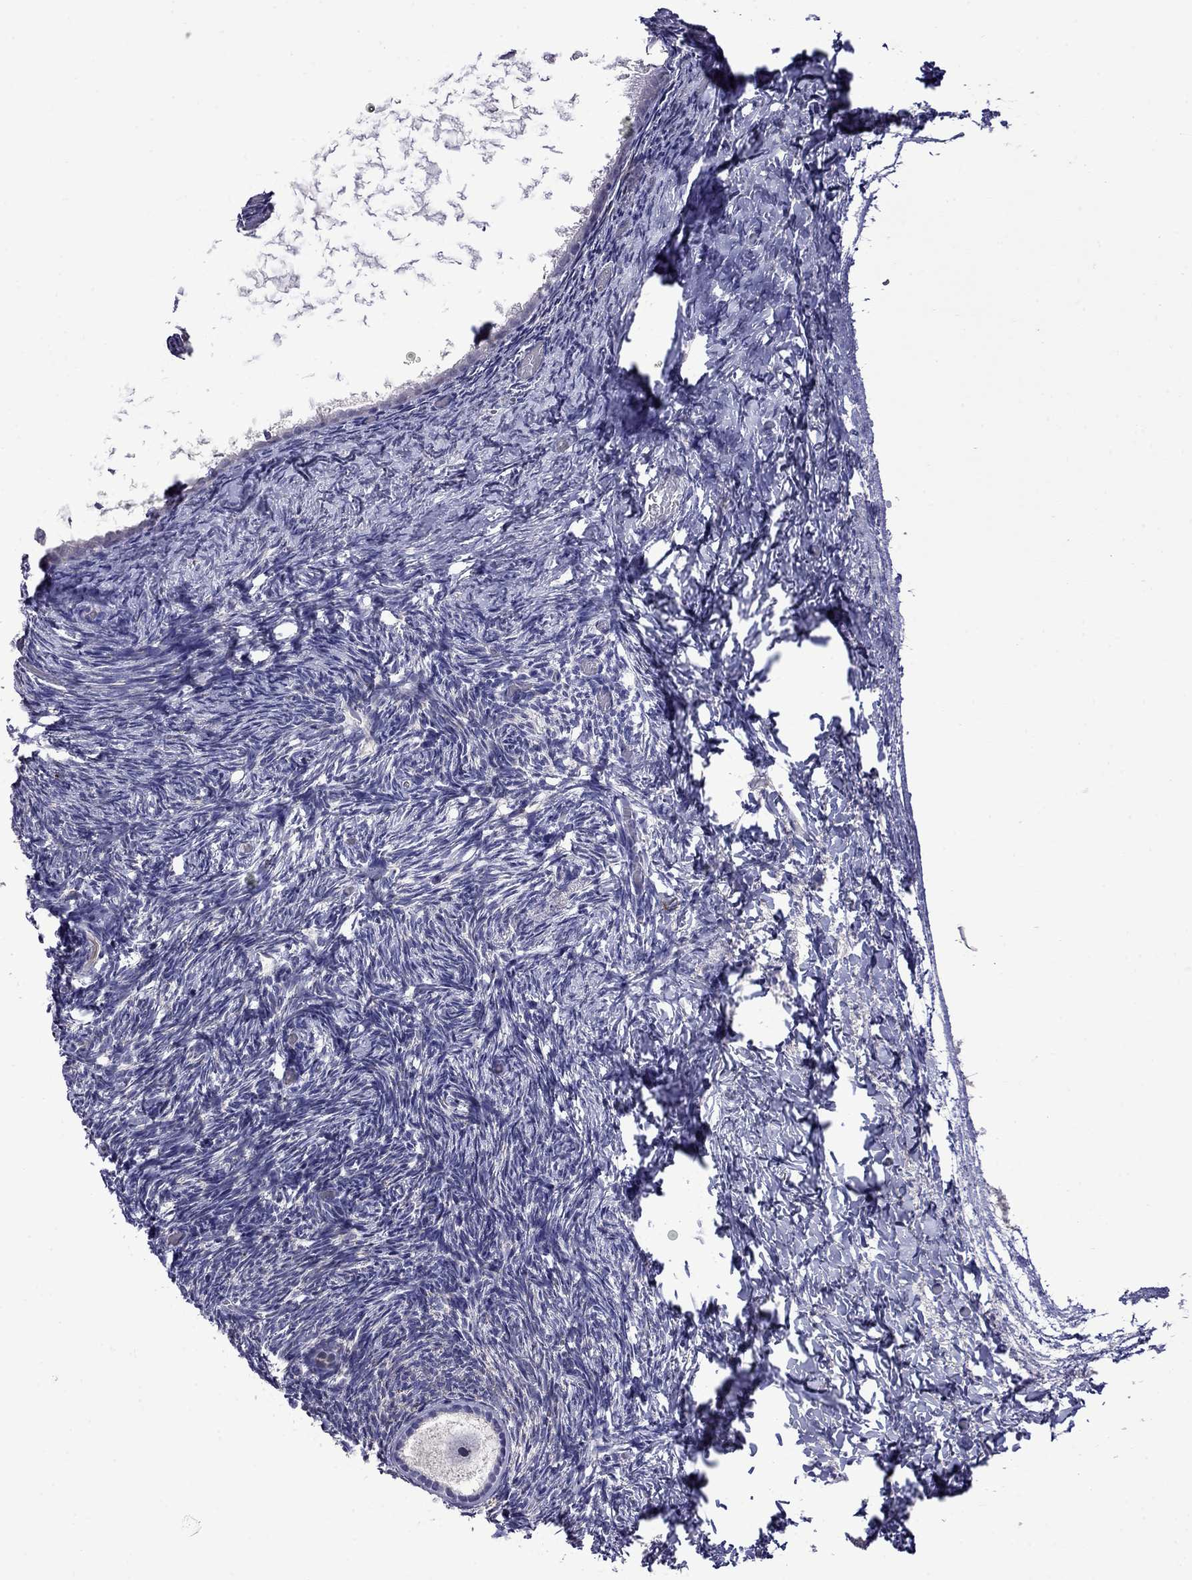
{"staining": {"intensity": "negative", "quantity": "none", "location": "none"}, "tissue": "ovary", "cell_type": "Follicle cells", "image_type": "normal", "snomed": [{"axis": "morphology", "description": "Normal tissue, NOS"}, {"axis": "topography", "description": "Ovary"}], "caption": "High power microscopy histopathology image of an immunohistochemistry (IHC) histopathology image of unremarkable ovary, revealing no significant positivity in follicle cells.", "gene": "STAR", "patient": {"sex": "female", "age": 39}}